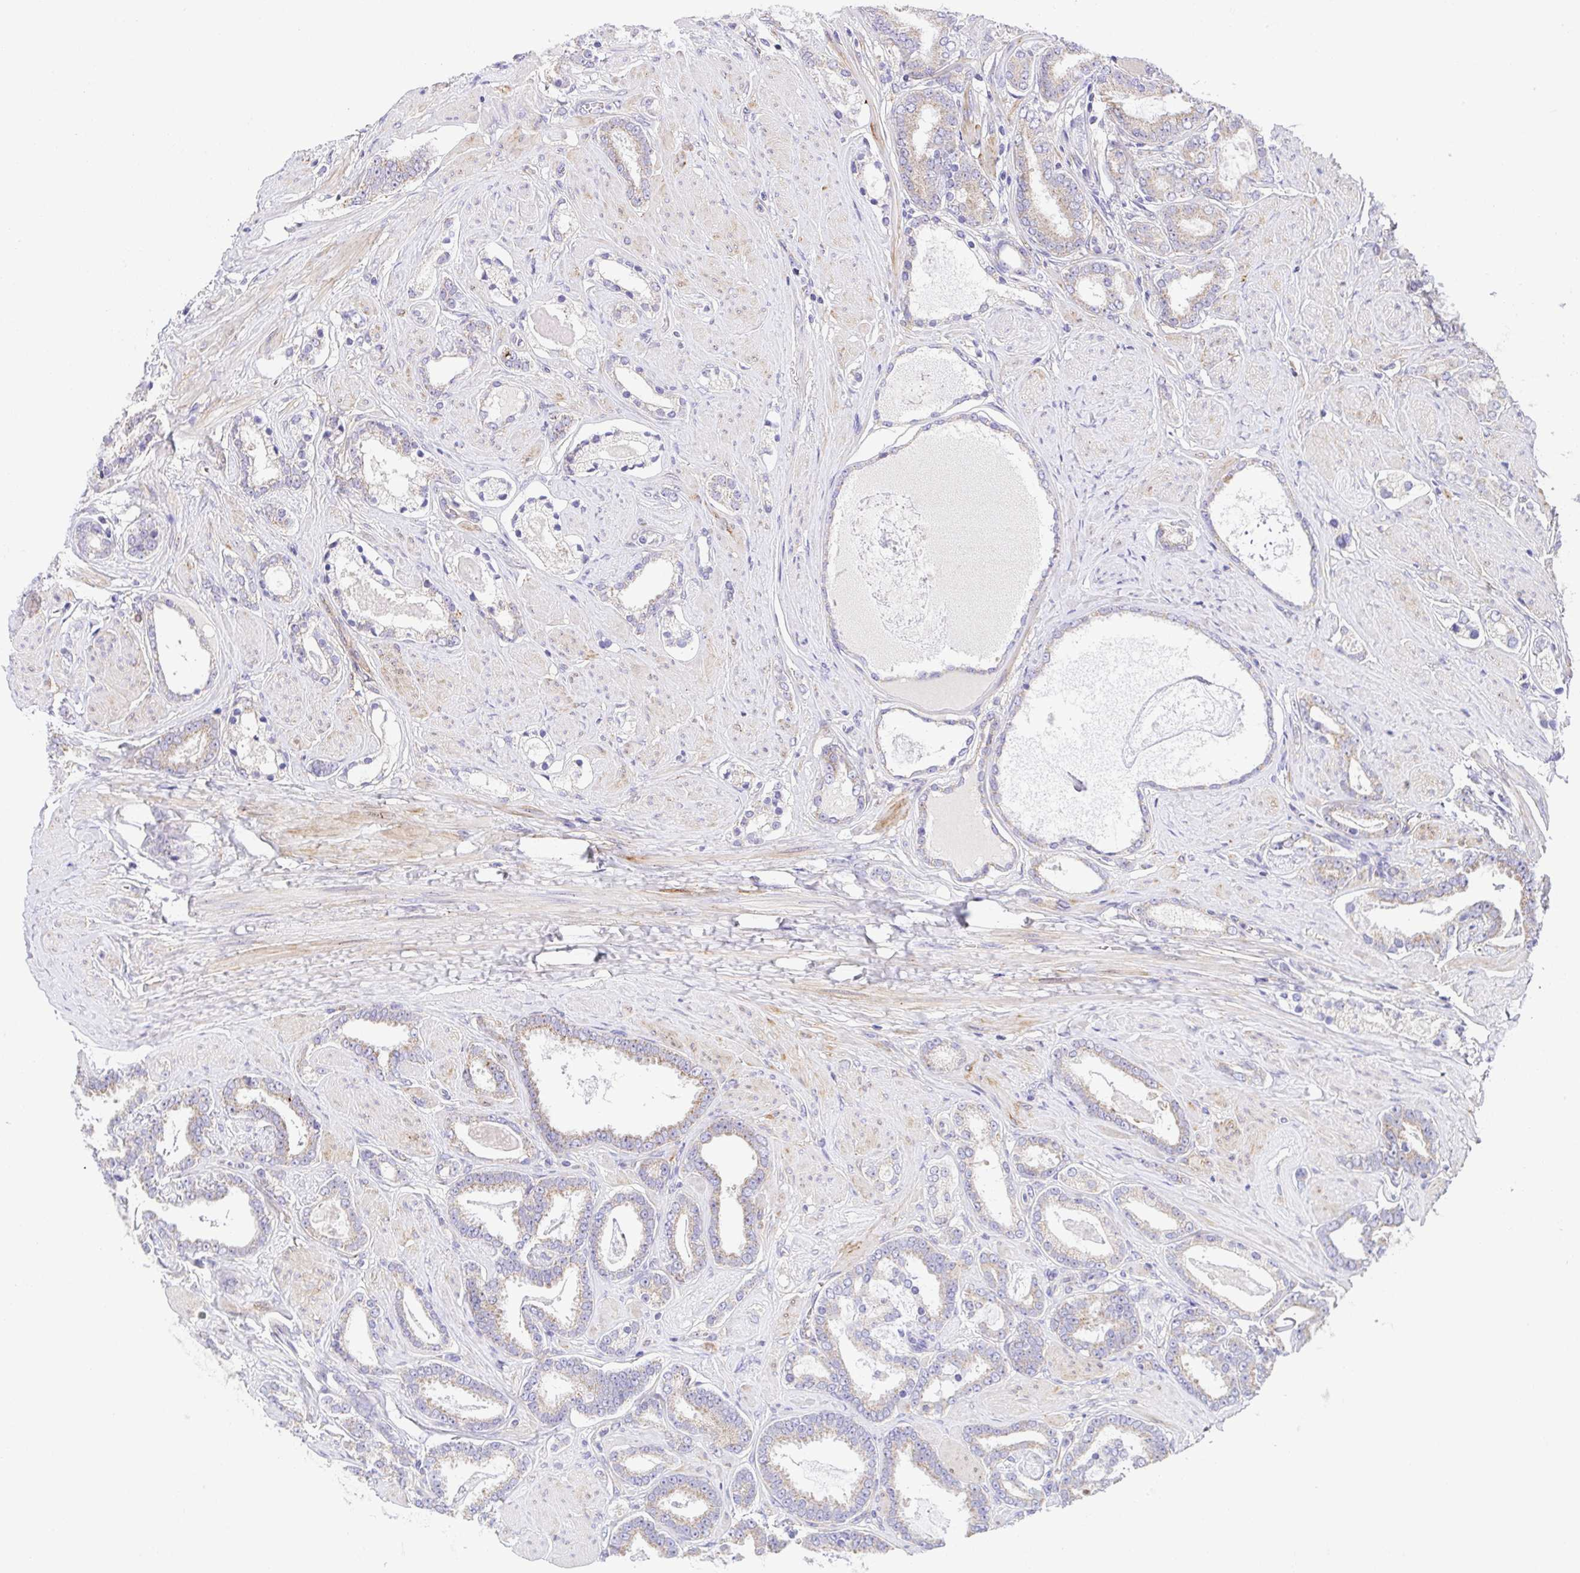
{"staining": {"intensity": "weak", "quantity": ">75%", "location": "cytoplasmic/membranous"}, "tissue": "prostate cancer", "cell_type": "Tumor cells", "image_type": "cancer", "snomed": [{"axis": "morphology", "description": "Adenocarcinoma, High grade"}, {"axis": "topography", "description": "Prostate"}], "caption": "Prostate high-grade adenocarcinoma stained with a brown dye reveals weak cytoplasmic/membranous positive expression in about >75% of tumor cells.", "gene": "SLC13A1", "patient": {"sex": "male", "age": 63}}